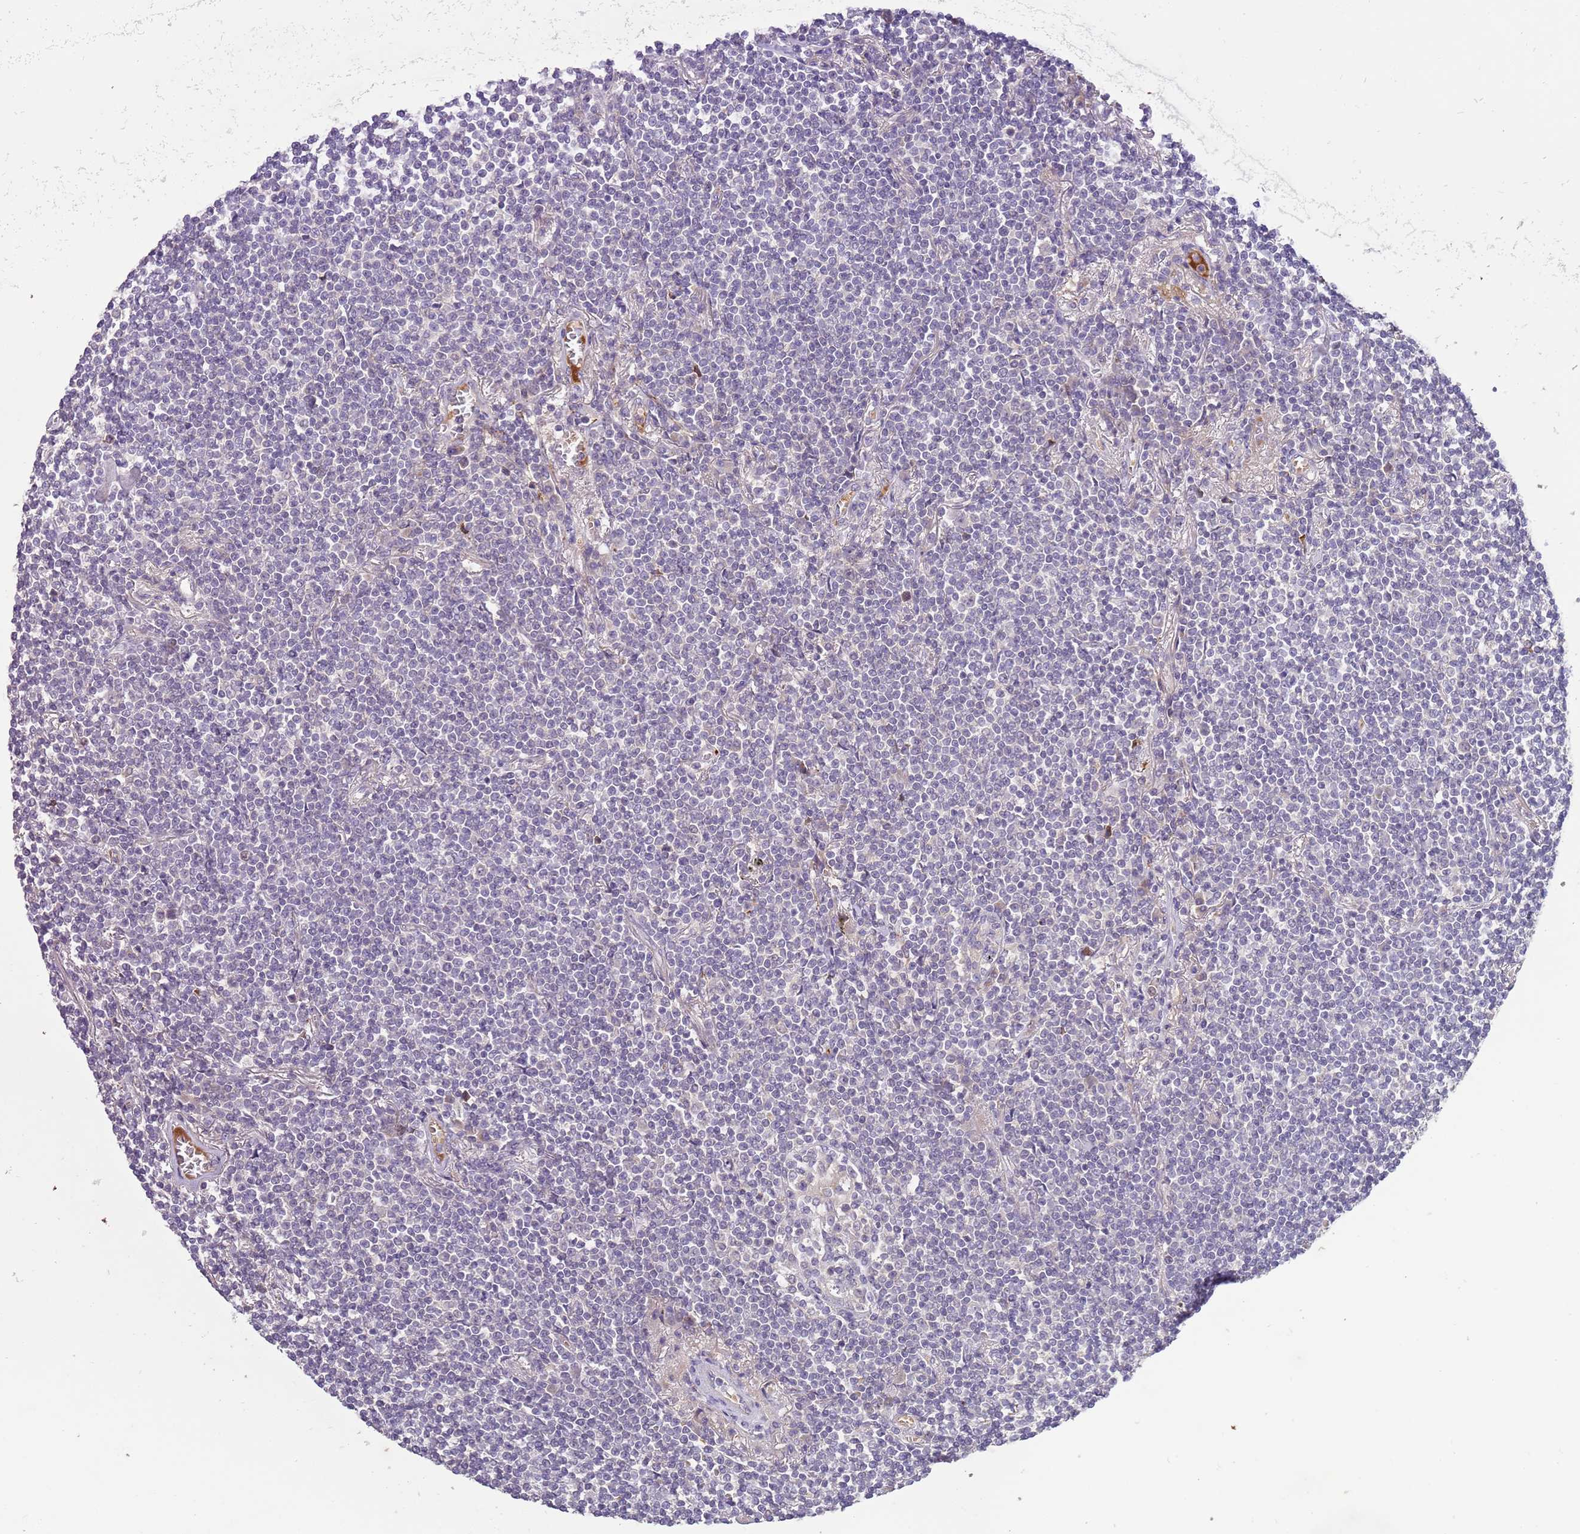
{"staining": {"intensity": "negative", "quantity": "none", "location": "none"}, "tissue": "lymphoma", "cell_type": "Tumor cells", "image_type": "cancer", "snomed": [{"axis": "morphology", "description": "Malignant lymphoma, non-Hodgkin's type, Low grade"}, {"axis": "topography", "description": "Lung"}], "caption": "Protein analysis of malignant lymphoma, non-Hodgkin's type (low-grade) reveals no significant expression in tumor cells.", "gene": "SCAMP5", "patient": {"sex": "female", "age": 71}}